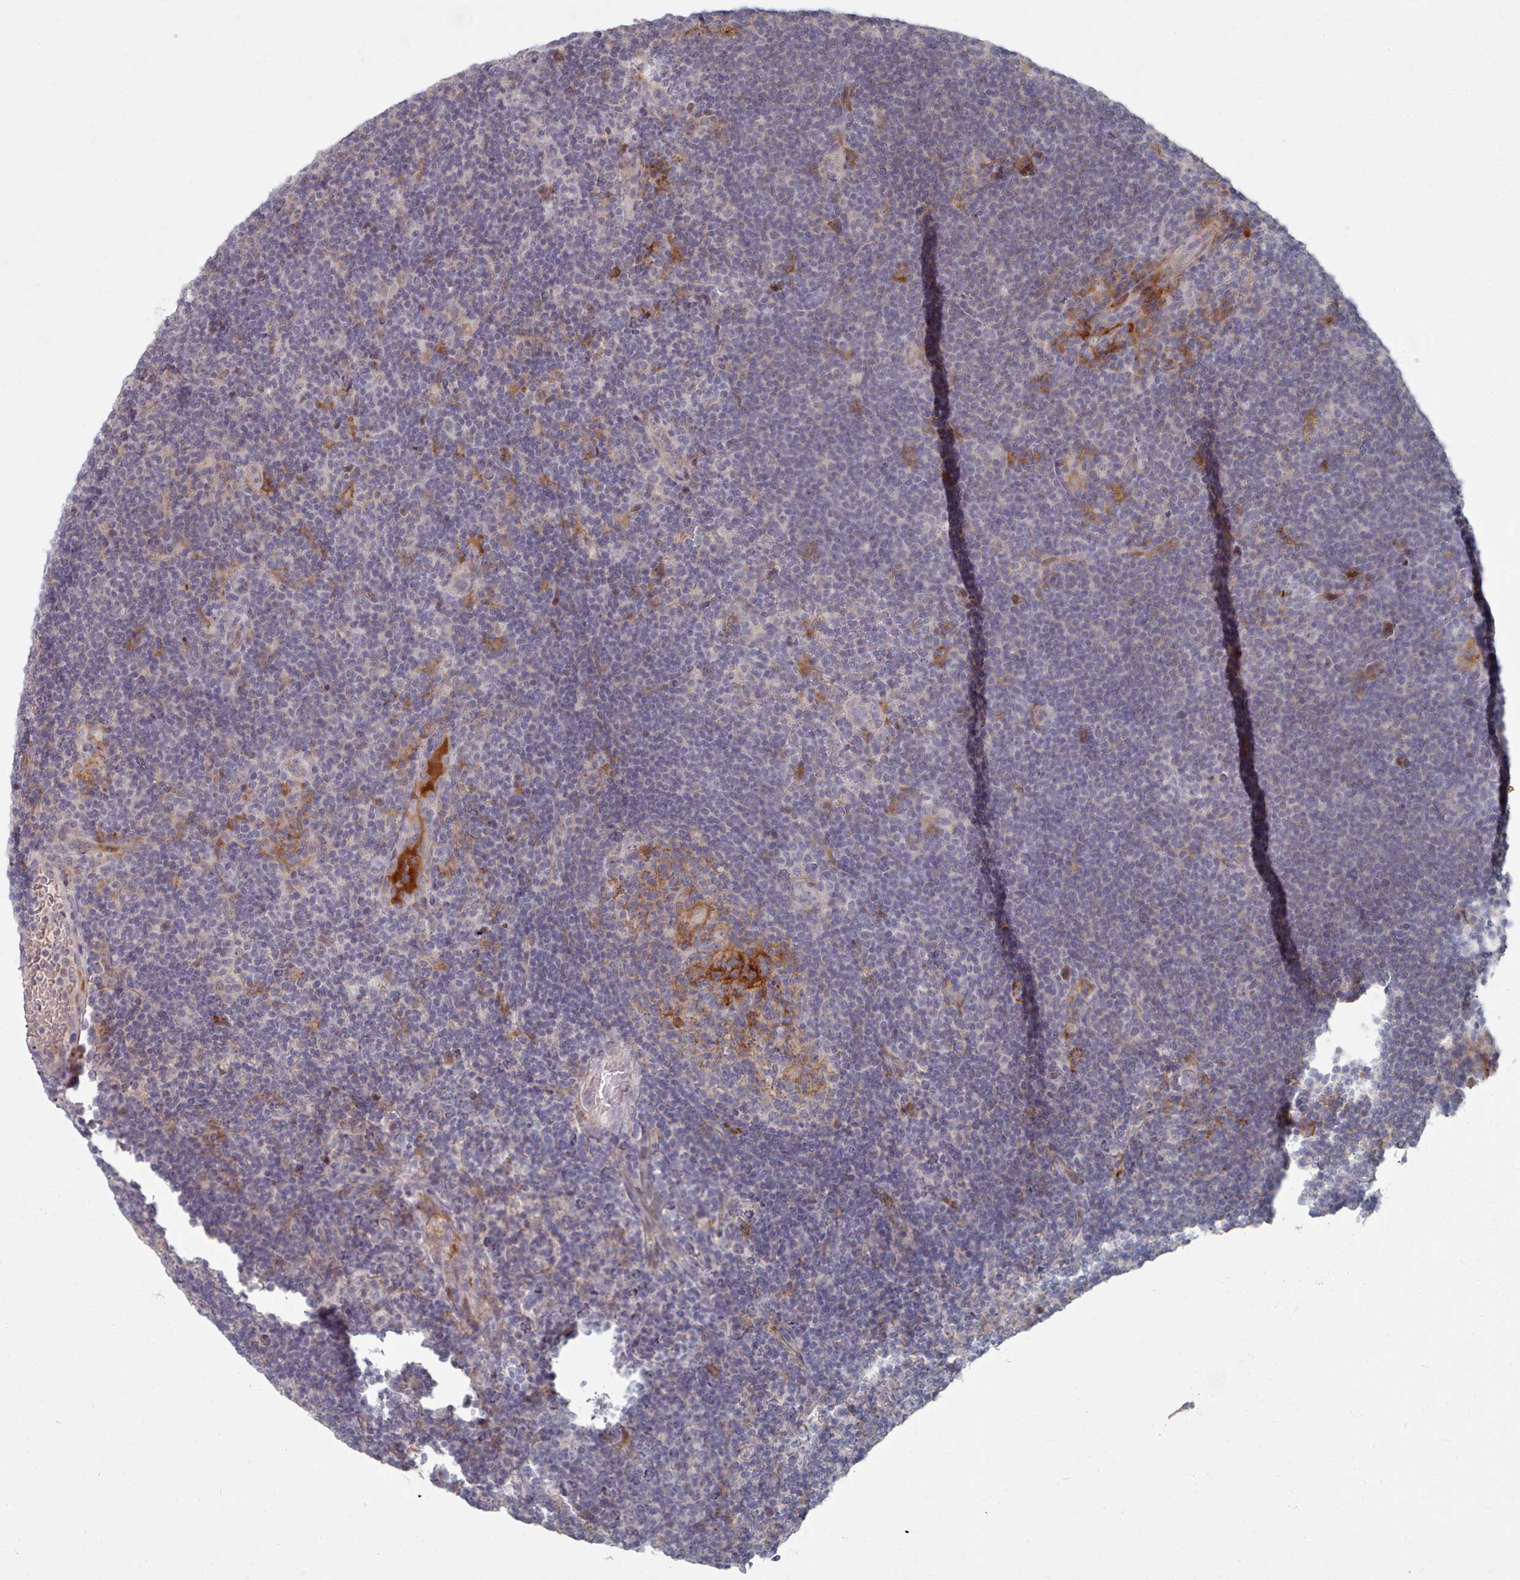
{"staining": {"intensity": "negative", "quantity": "none", "location": "none"}, "tissue": "lymphoma", "cell_type": "Tumor cells", "image_type": "cancer", "snomed": [{"axis": "morphology", "description": "Hodgkin's disease, NOS"}, {"axis": "topography", "description": "Lymph node"}], "caption": "Lymphoma was stained to show a protein in brown. There is no significant positivity in tumor cells.", "gene": "COL8A2", "patient": {"sex": "female", "age": 57}}